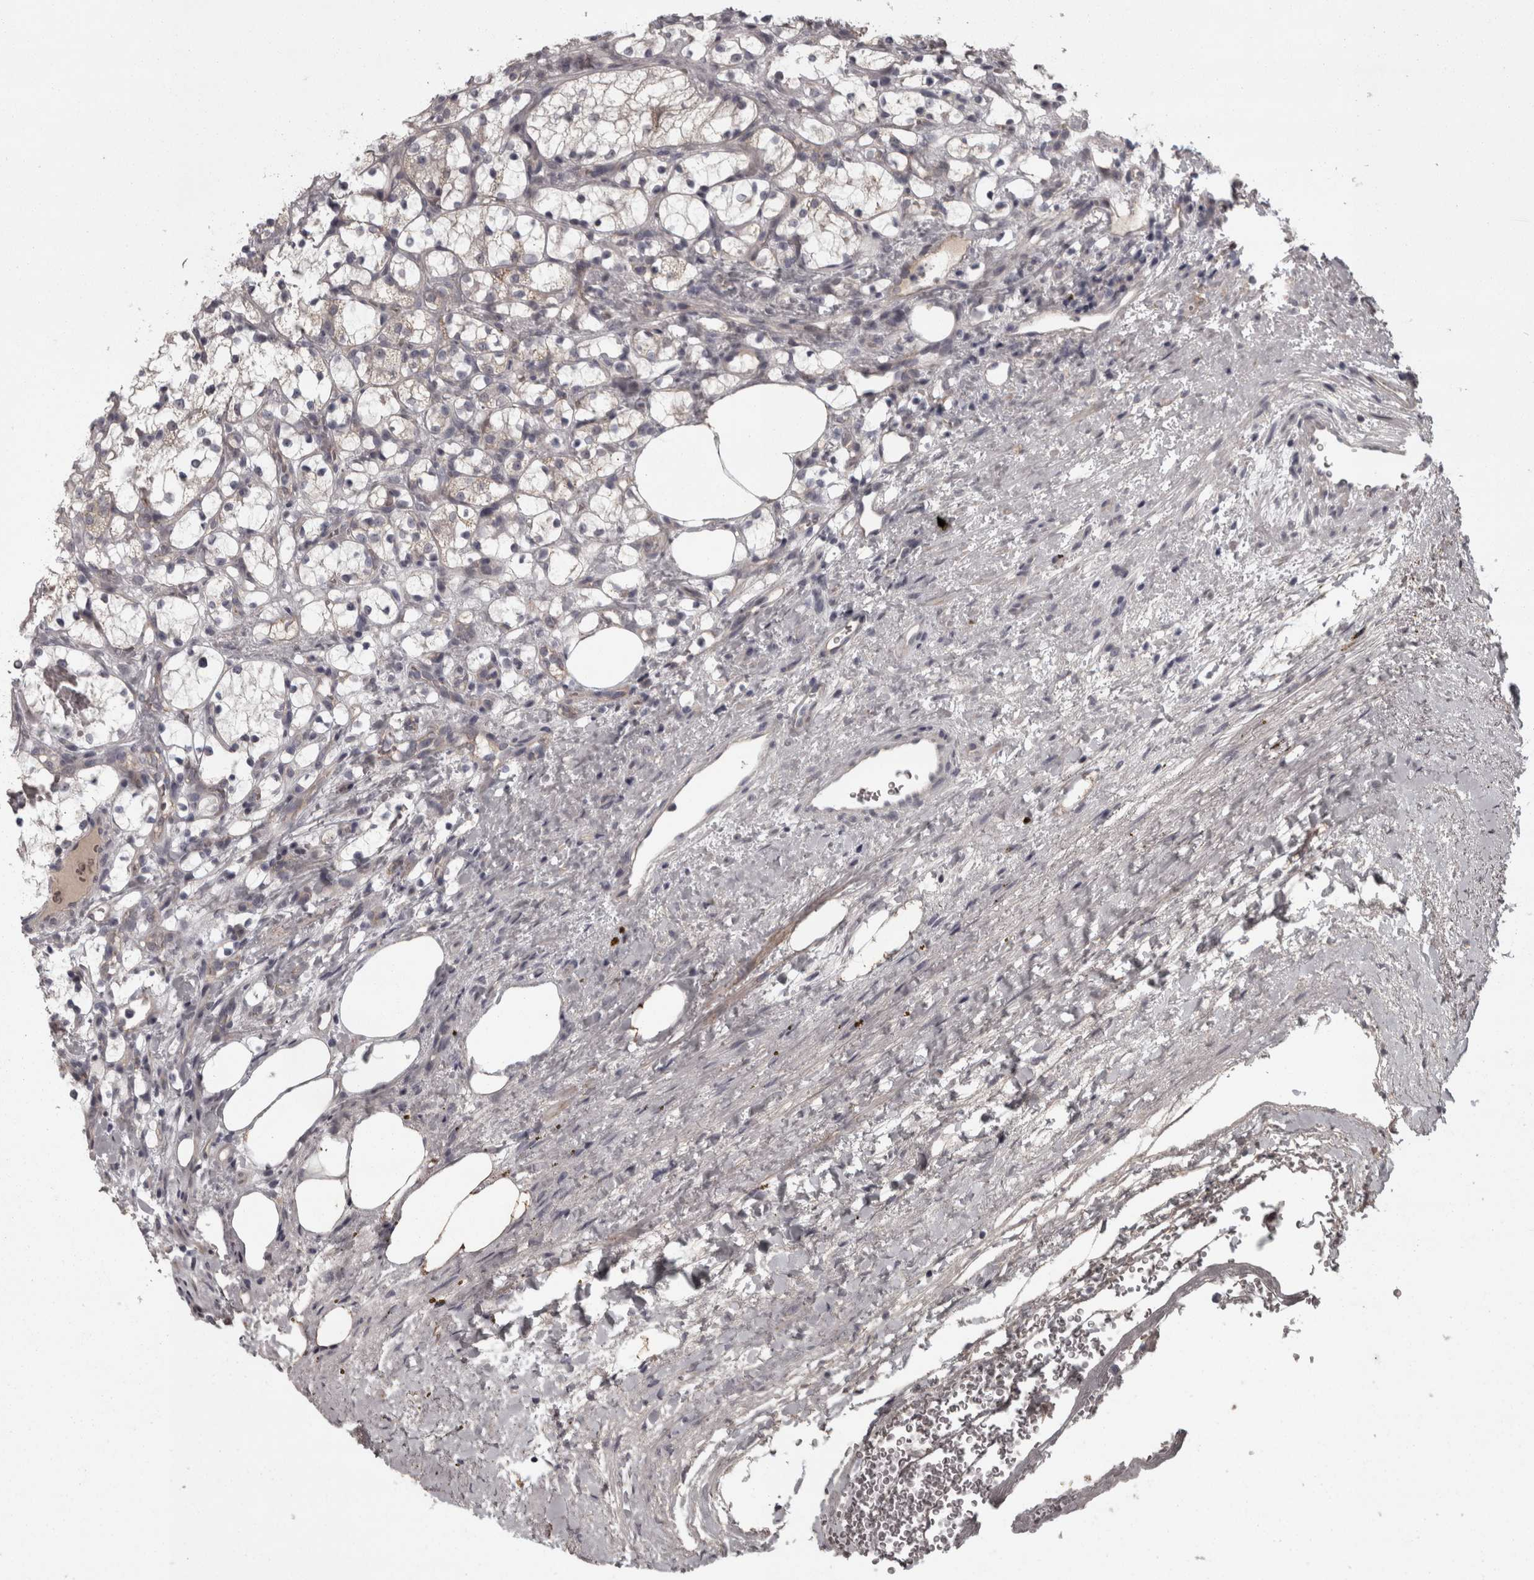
{"staining": {"intensity": "negative", "quantity": "none", "location": "none"}, "tissue": "renal cancer", "cell_type": "Tumor cells", "image_type": "cancer", "snomed": [{"axis": "morphology", "description": "Adenocarcinoma, NOS"}, {"axis": "topography", "description": "Kidney"}], "caption": "Tumor cells are negative for brown protein staining in renal cancer (adenocarcinoma).", "gene": "PCDH17", "patient": {"sex": "female", "age": 69}}